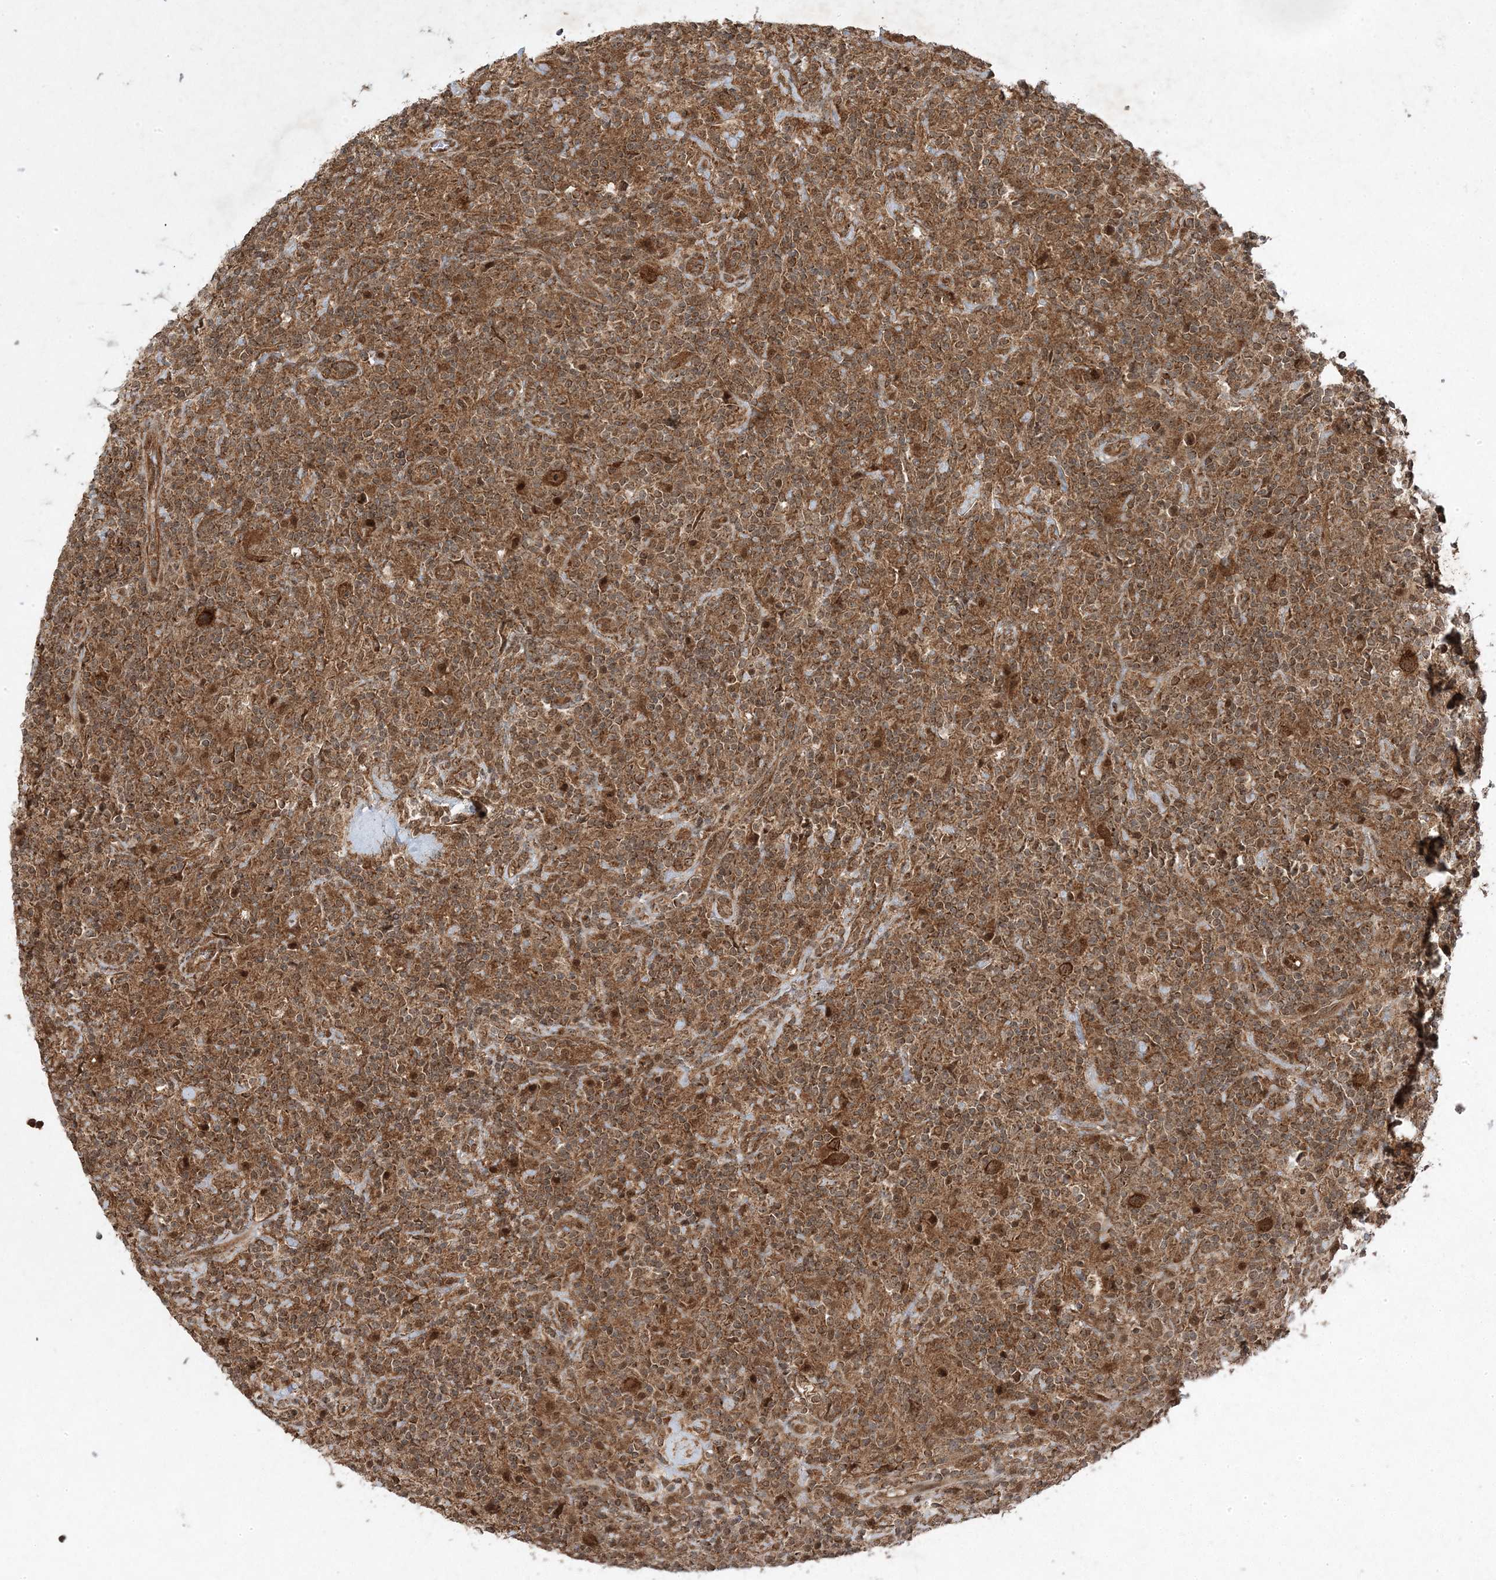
{"staining": {"intensity": "moderate", "quantity": ">75%", "location": "cytoplasmic/membranous,nuclear"}, "tissue": "lymphoma", "cell_type": "Tumor cells", "image_type": "cancer", "snomed": [{"axis": "morphology", "description": "Hodgkin's disease, NOS"}, {"axis": "topography", "description": "Lymph node"}], "caption": "DAB (3,3'-diaminobenzidine) immunohistochemical staining of Hodgkin's disease demonstrates moderate cytoplasmic/membranous and nuclear protein expression in about >75% of tumor cells. (DAB (3,3'-diaminobenzidine) IHC with brightfield microscopy, high magnification).", "gene": "PLEKHM2", "patient": {"sex": "male", "age": 70}}